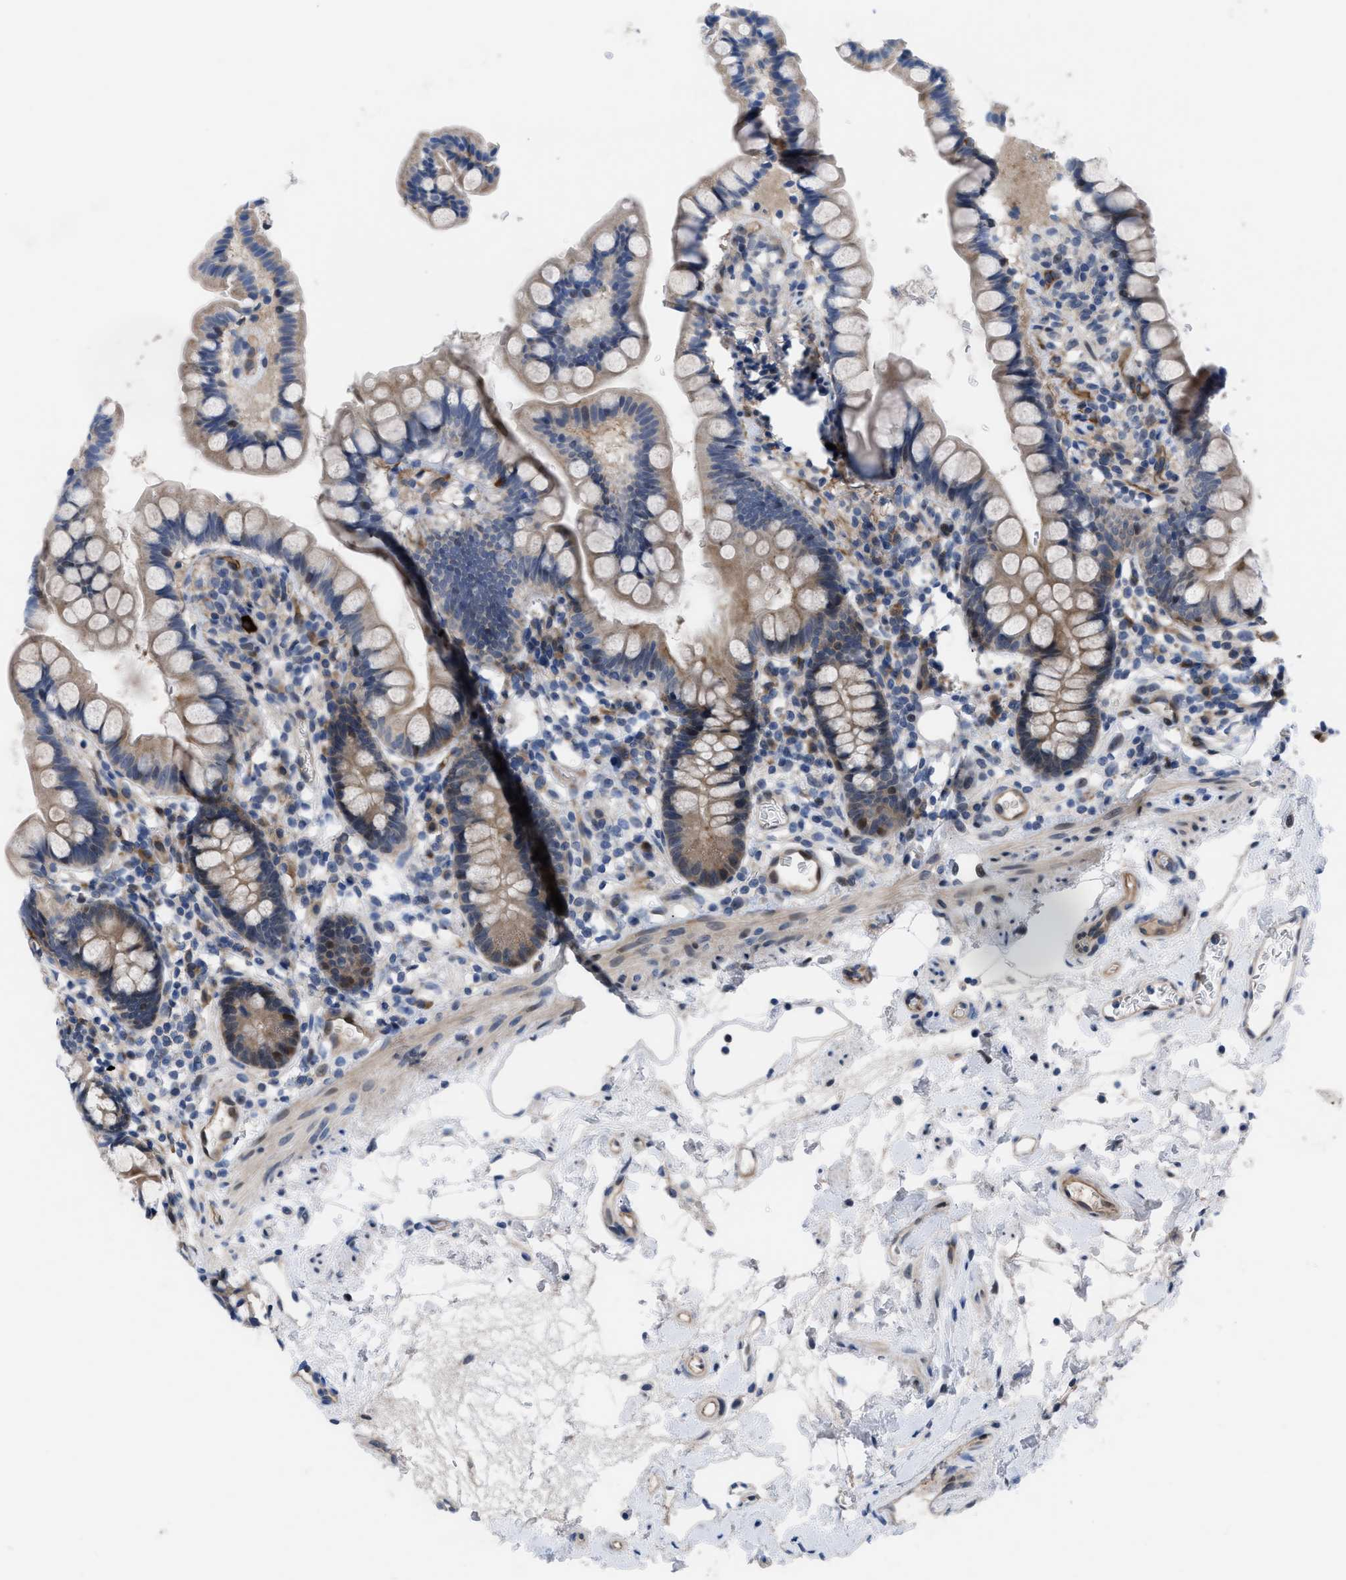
{"staining": {"intensity": "moderate", "quantity": ">75%", "location": "cytoplasmic/membranous"}, "tissue": "small intestine", "cell_type": "Glandular cells", "image_type": "normal", "snomed": [{"axis": "morphology", "description": "Normal tissue, NOS"}, {"axis": "topography", "description": "Small intestine"}], "caption": "This histopathology image displays normal small intestine stained with immunohistochemistry (IHC) to label a protein in brown. The cytoplasmic/membranous of glandular cells show moderate positivity for the protein. Nuclei are counter-stained blue.", "gene": "IL17RE", "patient": {"sex": "female", "age": 84}}